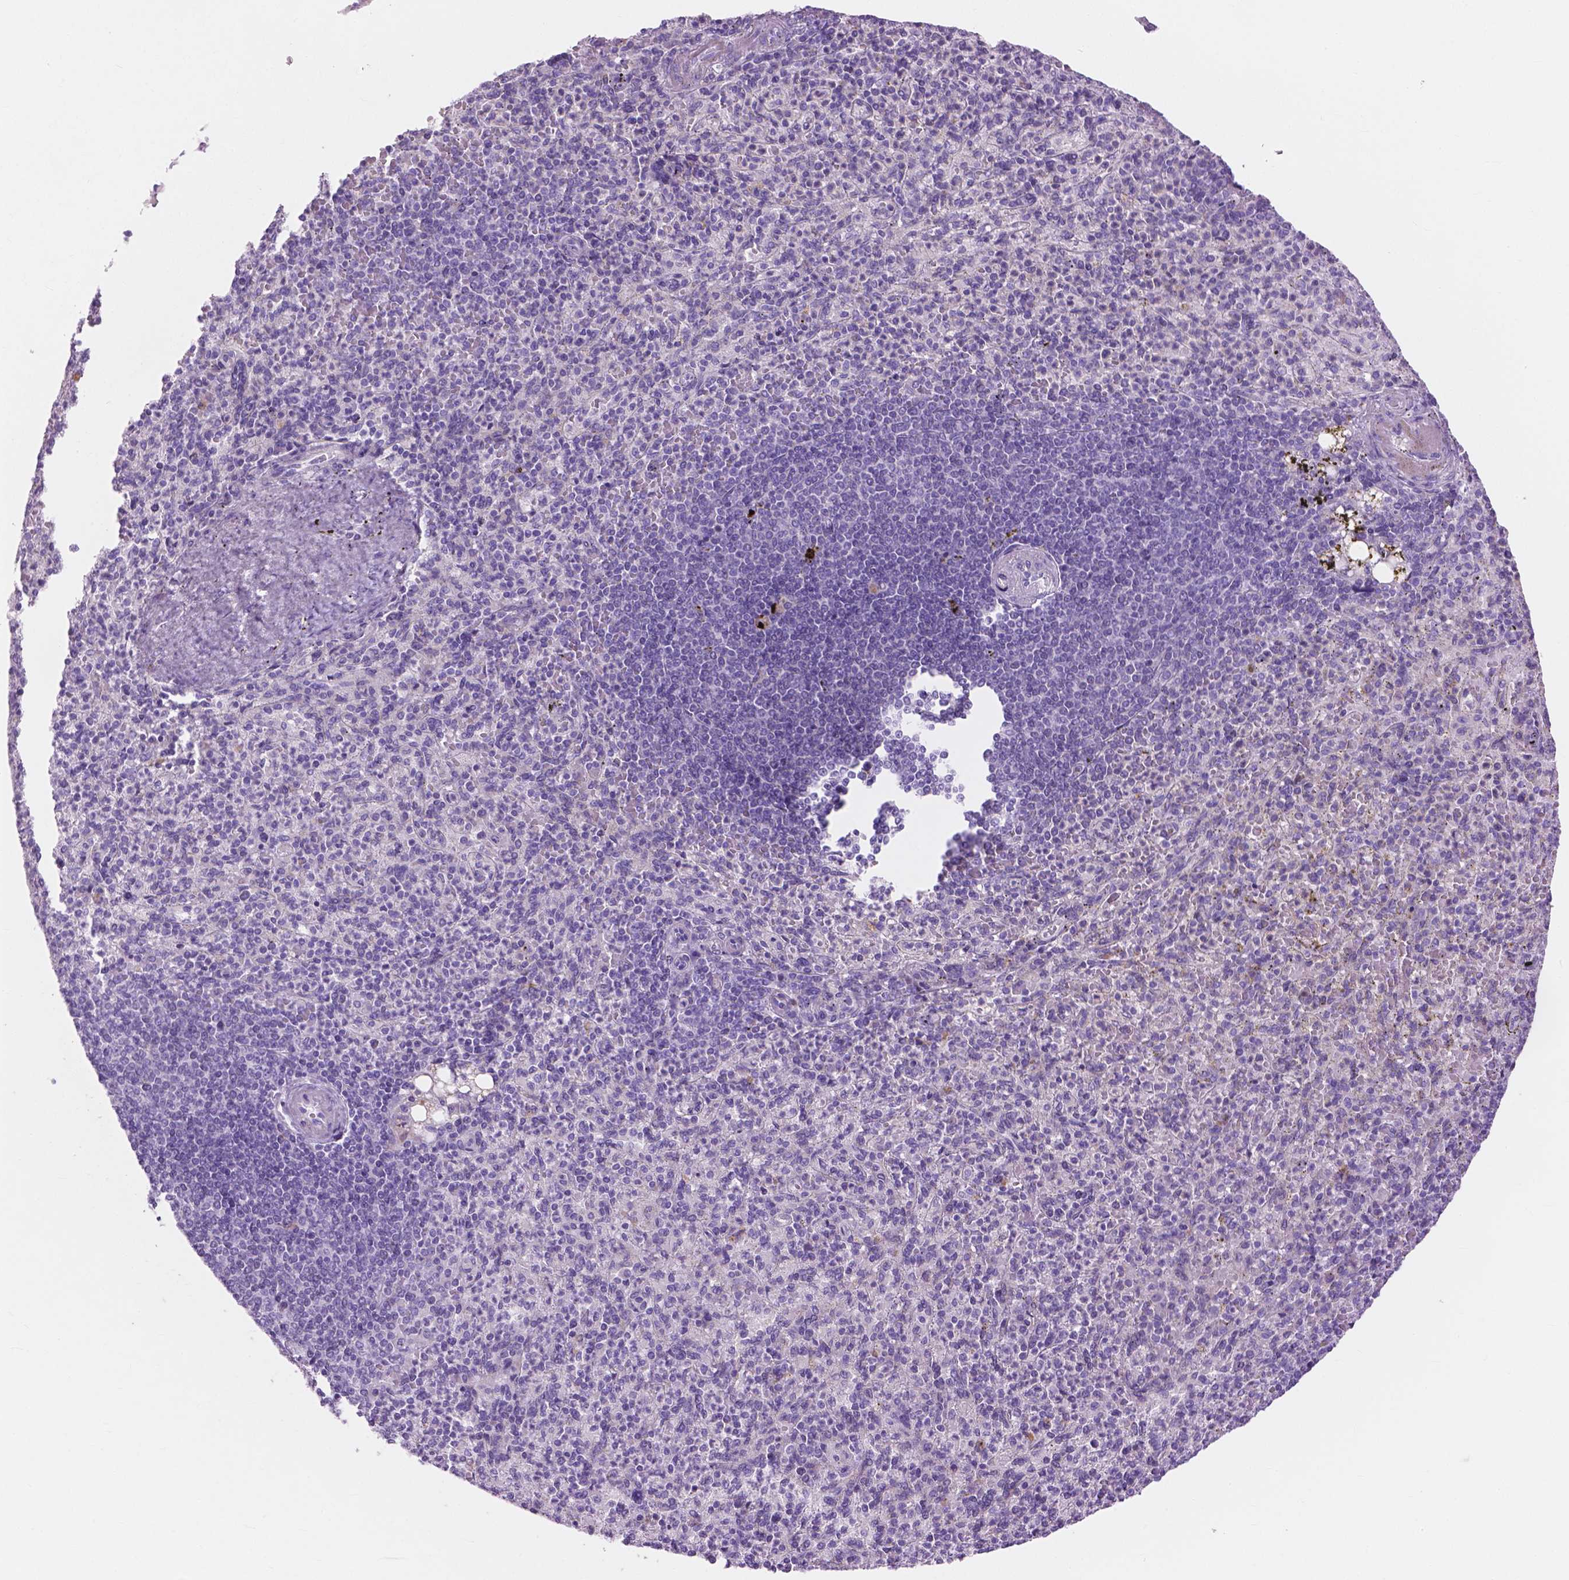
{"staining": {"intensity": "negative", "quantity": "none", "location": "none"}, "tissue": "spleen", "cell_type": "Cells in red pulp", "image_type": "normal", "snomed": [{"axis": "morphology", "description": "Normal tissue, NOS"}, {"axis": "topography", "description": "Spleen"}], "caption": "This is an IHC micrograph of benign human spleen. There is no staining in cells in red pulp.", "gene": "MORN1", "patient": {"sex": "female", "age": 74}}